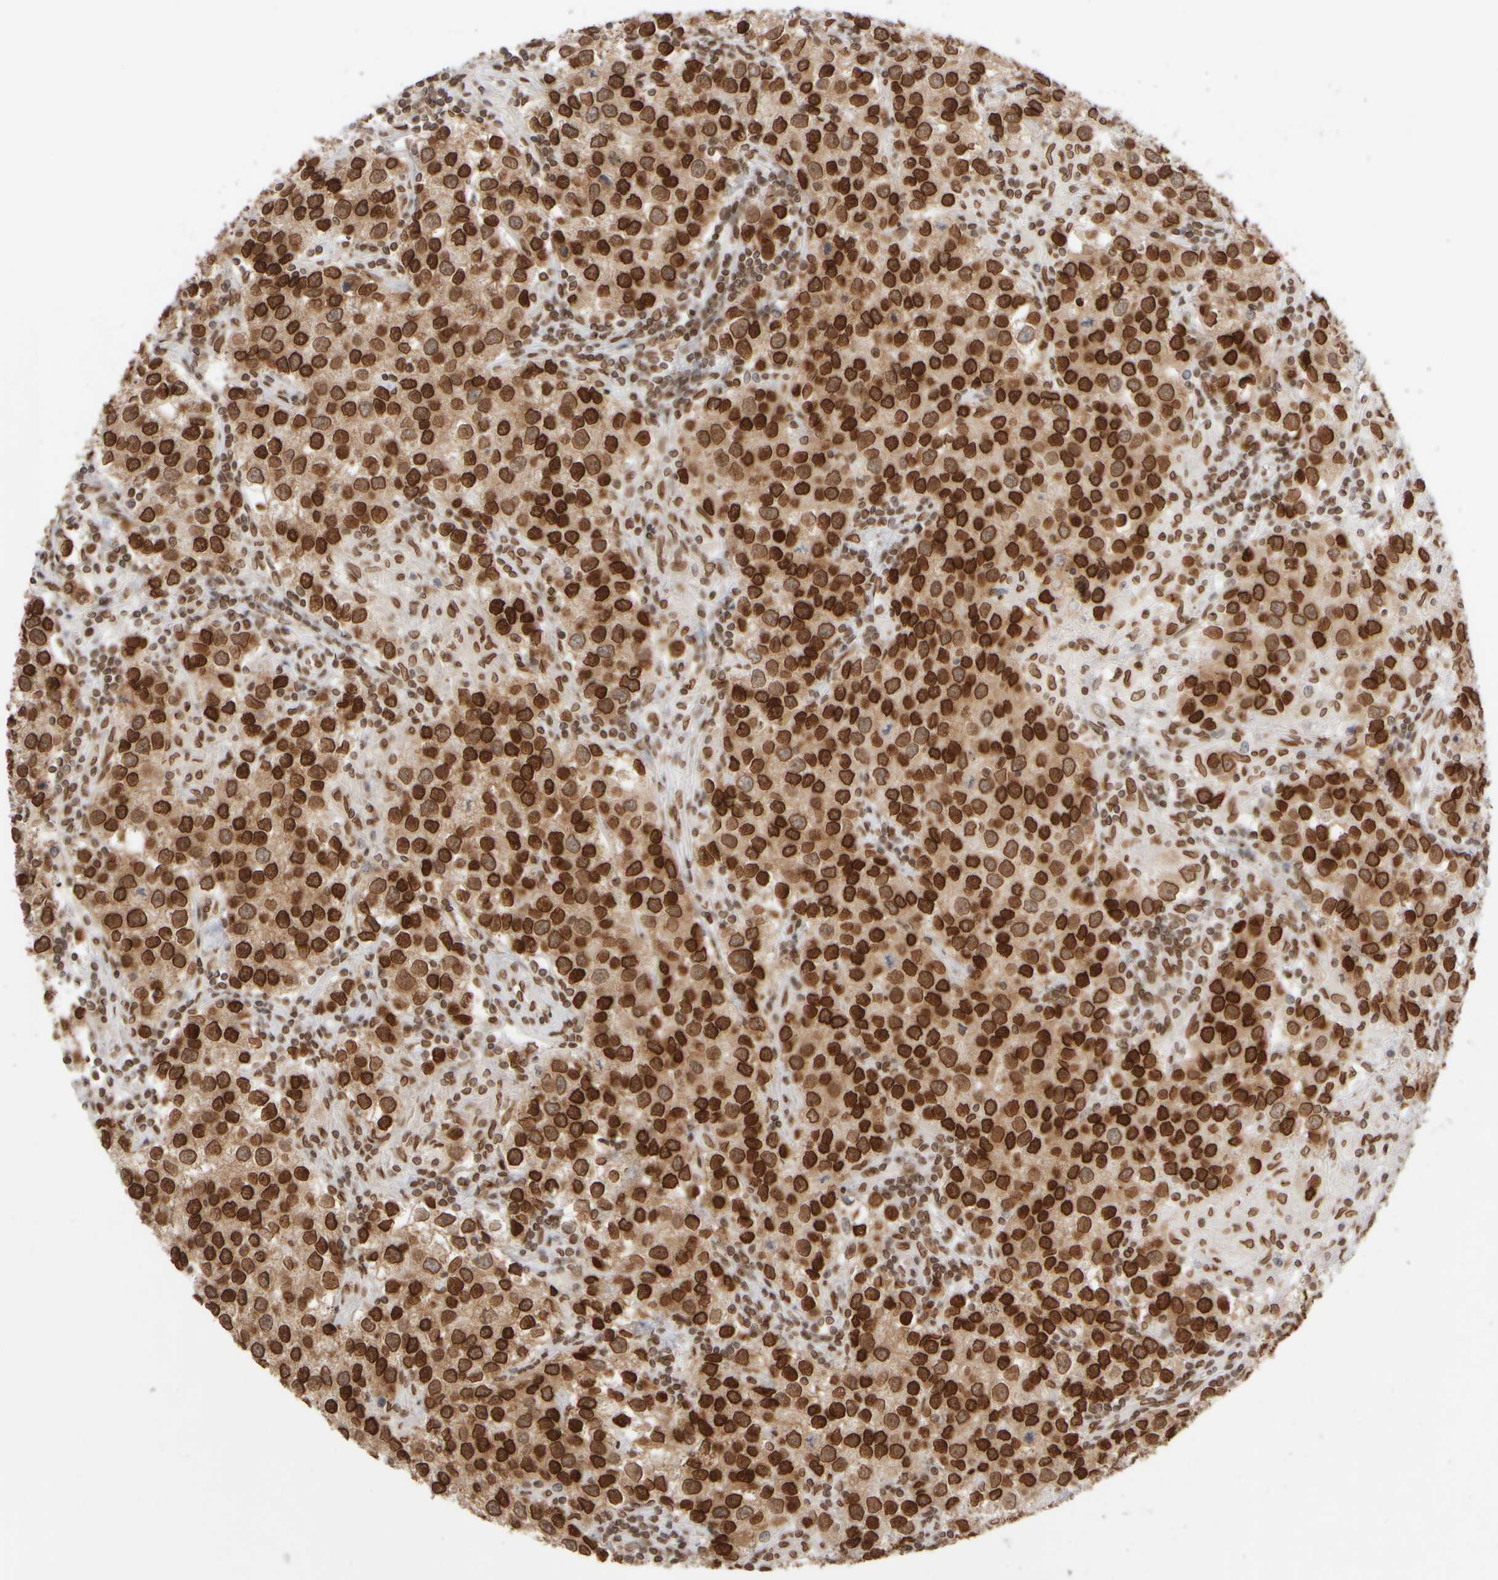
{"staining": {"intensity": "strong", "quantity": ">75%", "location": "cytoplasmic/membranous,nuclear"}, "tissue": "testis cancer", "cell_type": "Tumor cells", "image_type": "cancer", "snomed": [{"axis": "morphology", "description": "Seminoma, NOS"}, {"axis": "morphology", "description": "Carcinoma, Embryonal, NOS"}, {"axis": "topography", "description": "Testis"}], "caption": "This is an image of immunohistochemistry (IHC) staining of testis cancer (seminoma), which shows strong staining in the cytoplasmic/membranous and nuclear of tumor cells.", "gene": "ZC3HC1", "patient": {"sex": "male", "age": 43}}